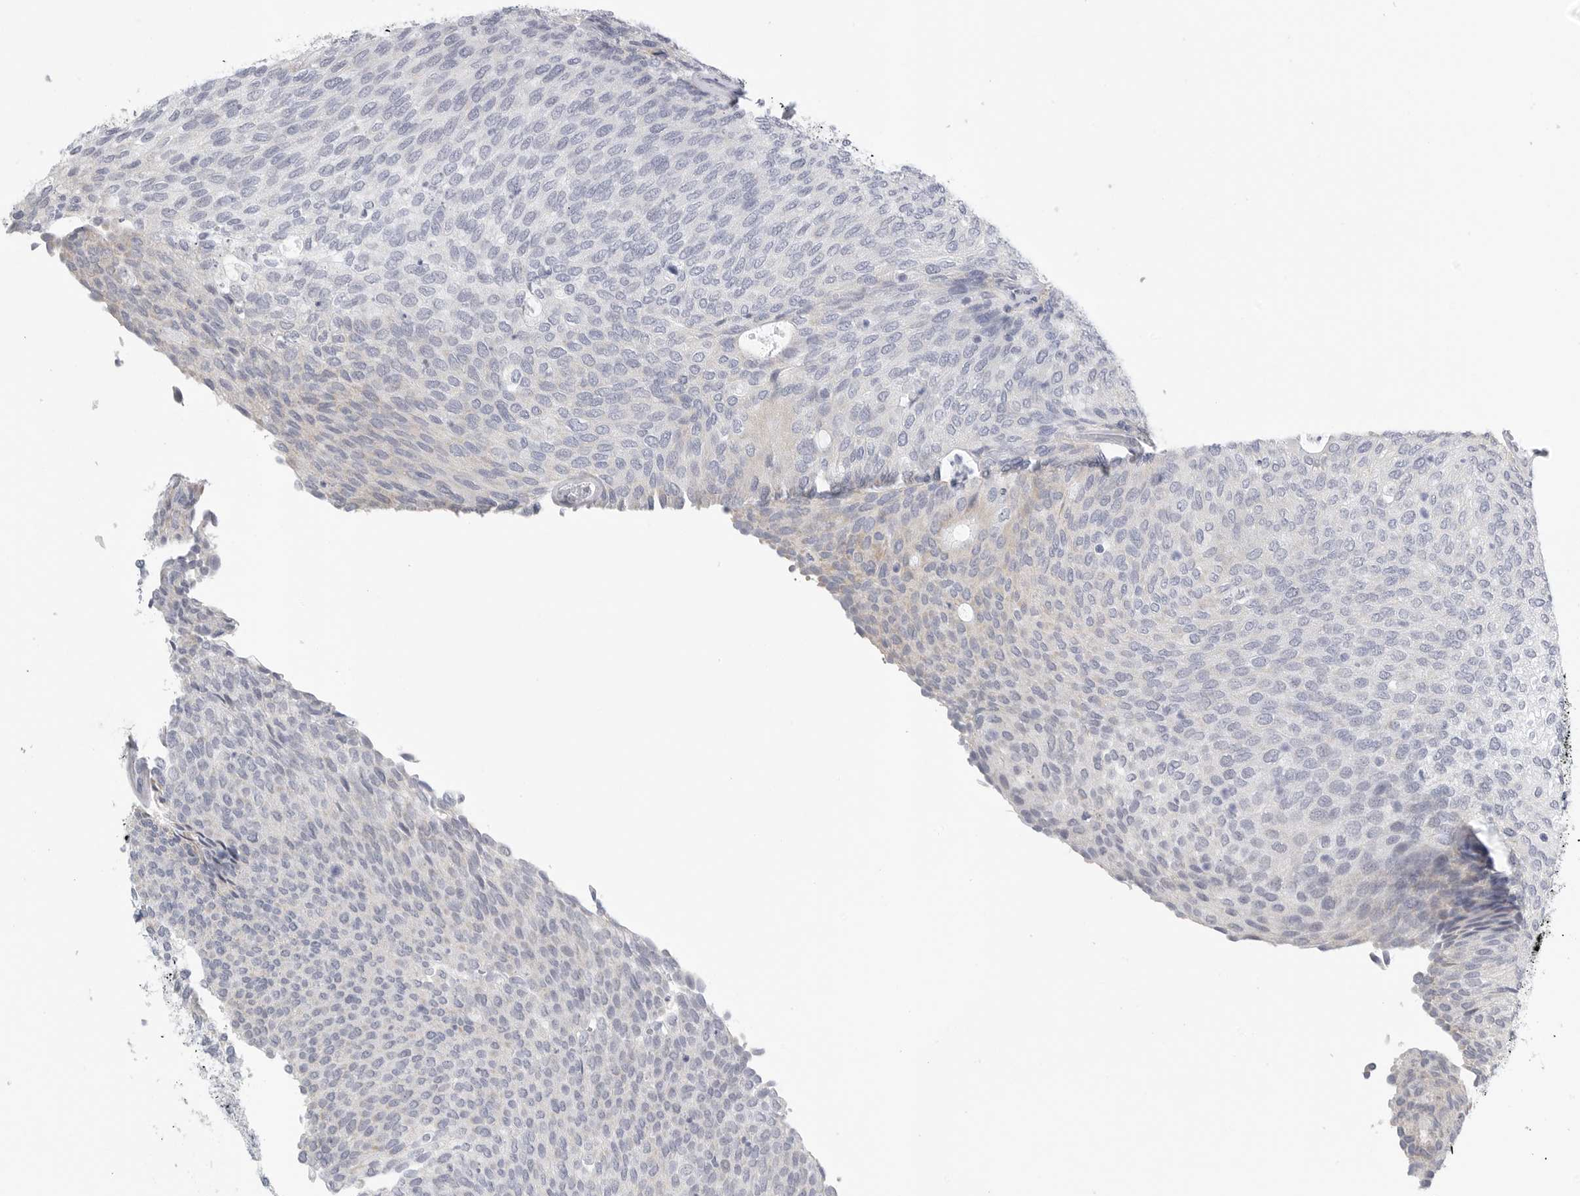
{"staining": {"intensity": "negative", "quantity": "none", "location": "none"}, "tissue": "urothelial cancer", "cell_type": "Tumor cells", "image_type": "cancer", "snomed": [{"axis": "morphology", "description": "Urothelial carcinoma, Low grade"}, {"axis": "topography", "description": "Urinary bladder"}], "caption": "IHC of urothelial cancer shows no staining in tumor cells.", "gene": "TNR", "patient": {"sex": "female", "age": 79}}